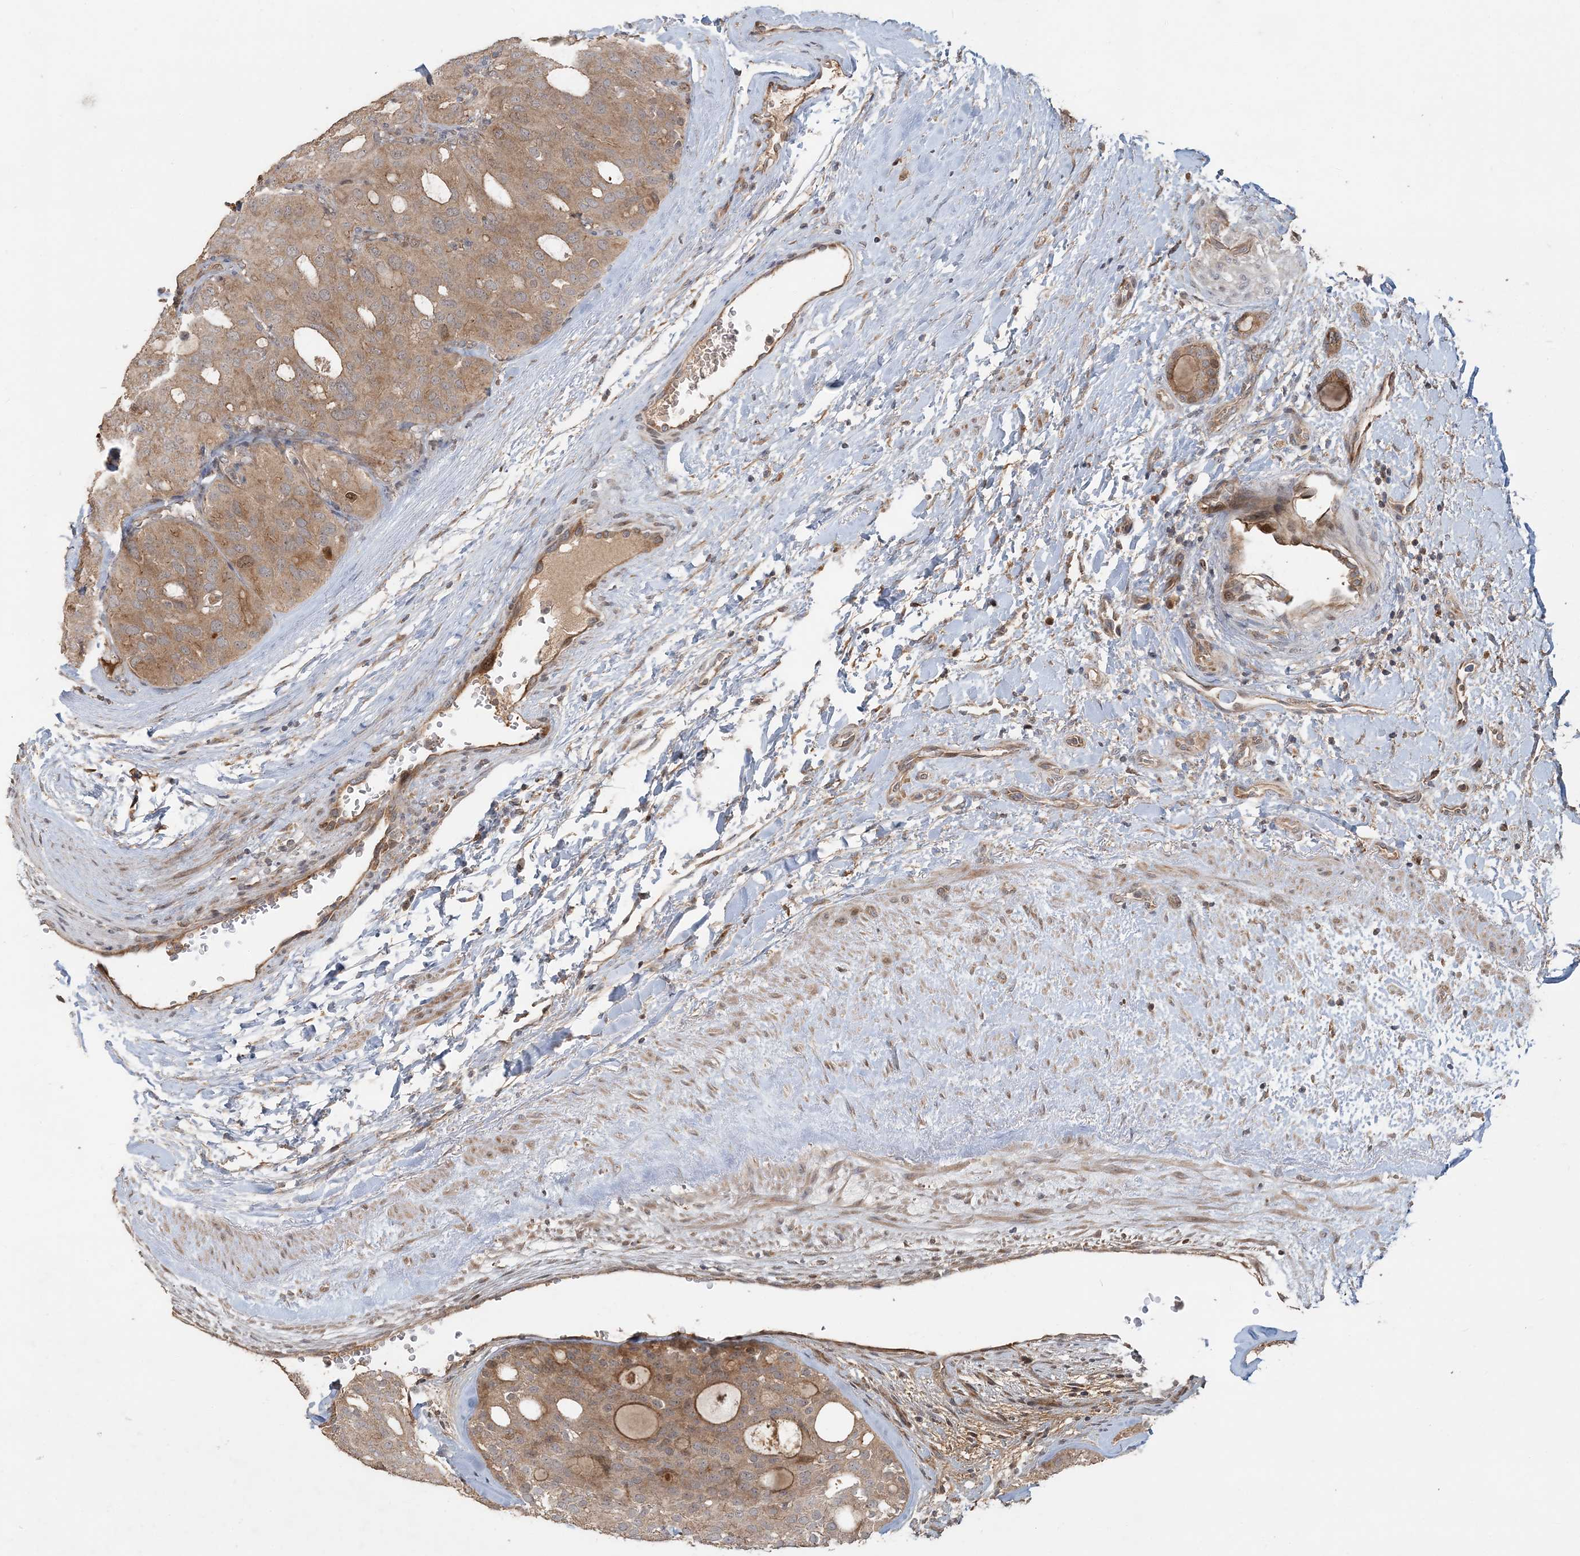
{"staining": {"intensity": "moderate", "quantity": ">75%", "location": "cytoplasmic/membranous"}, "tissue": "thyroid cancer", "cell_type": "Tumor cells", "image_type": "cancer", "snomed": [{"axis": "morphology", "description": "Follicular adenoma carcinoma, NOS"}, {"axis": "topography", "description": "Thyroid gland"}], "caption": "DAB (3,3'-diaminobenzidine) immunohistochemical staining of human thyroid follicular adenoma carcinoma displays moderate cytoplasmic/membranous protein positivity in approximately >75% of tumor cells. (Stains: DAB (3,3'-diaminobenzidine) in brown, nuclei in blue, Microscopy: brightfield microscopy at high magnification).", "gene": "TRAIP", "patient": {"sex": "male", "age": 75}}